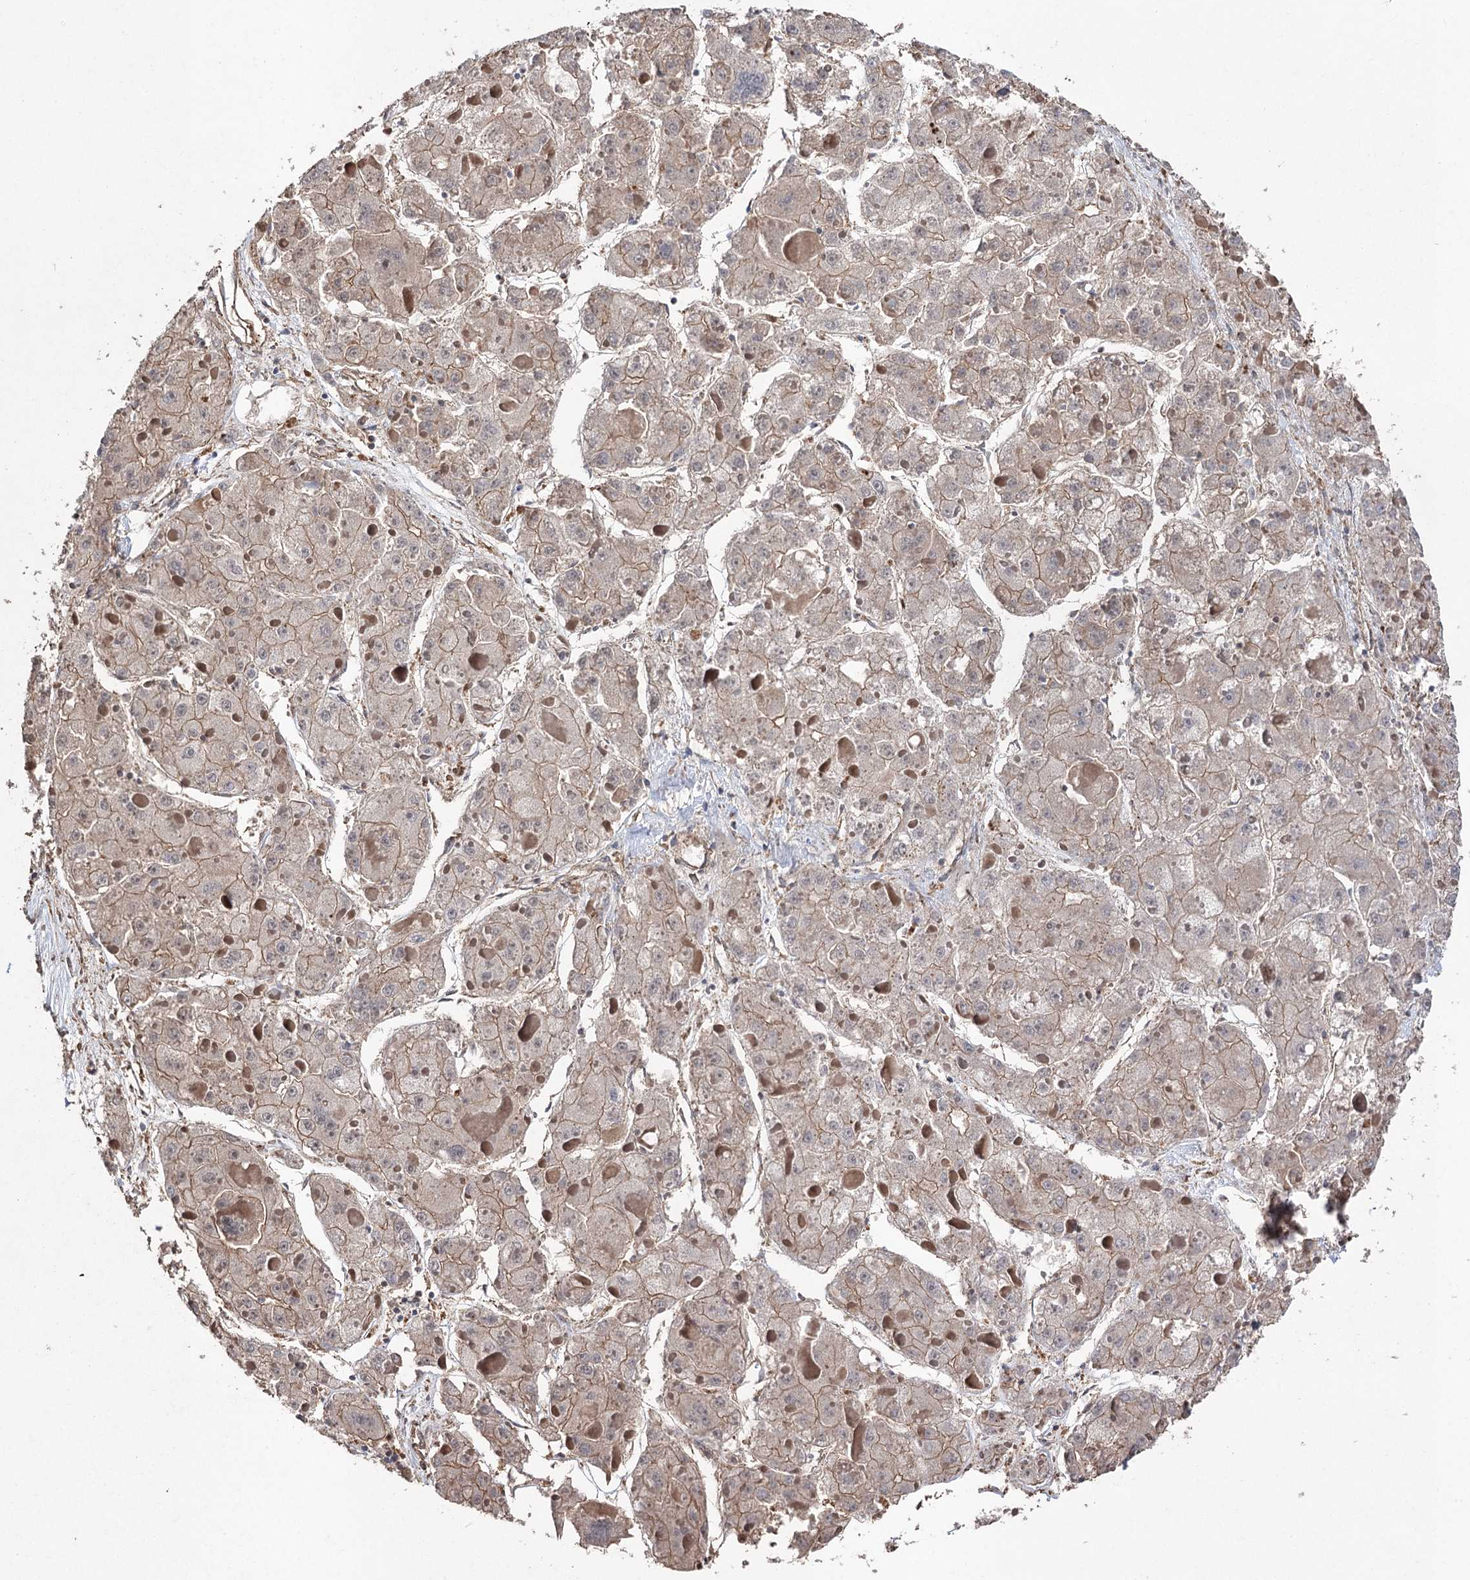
{"staining": {"intensity": "weak", "quantity": ">75%", "location": "cytoplasmic/membranous"}, "tissue": "liver cancer", "cell_type": "Tumor cells", "image_type": "cancer", "snomed": [{"axis": "morphology", "description": "Carcinoma, Hepatocellular, NOS"}, {"axis": "topography", "description": "Liver"}], "caption": "High-magnification brightfield microscopy of liver cancer stained with DAB (3,3'-diaminobenzidine) (brown) and counterstained with hematoxylin (blue). tumor cells exhibit weak cytoplasmic/membranous expression is seen in approximately>75% of cells.", "gene": "LARS2", "patient": {"sex": "female", "age": 73}}